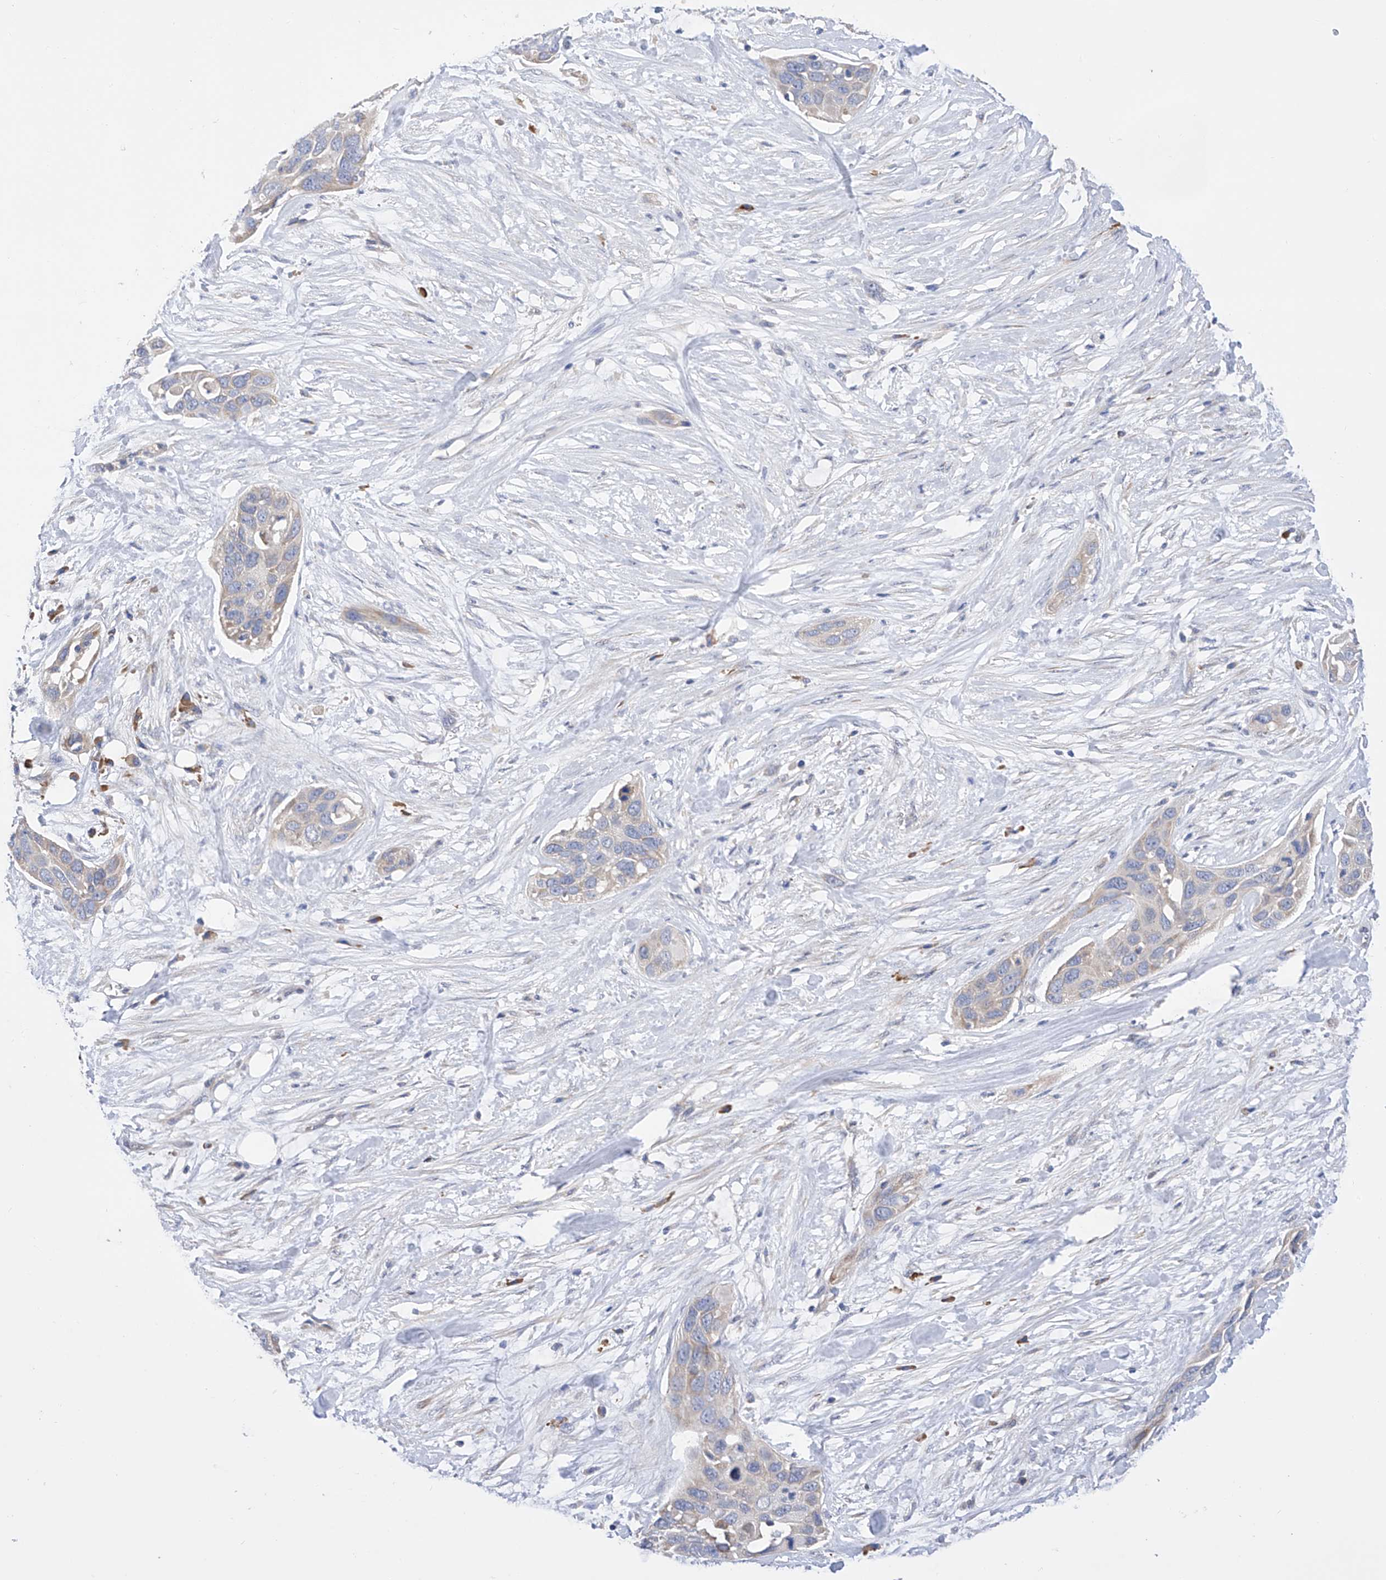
{"staining": {"intensity": "negative", "quantity": "none", "location": "none"}, "tissue": "pancreatic cancer", "cell_type": "Tumor cells", "image_type": "cancer", "snomed": [{"axis": "morphology", "description": "Adenocarcinoma, NOS"}, {"axis": "topography", "description": "Pancreas"}], "caption": "Photomicrograph shows no significant protein expression in tumor cells of adenocarcinoma (pancreatic).", "gene": "NFATC4", "patient": {"sex": "female", "age": 60}}